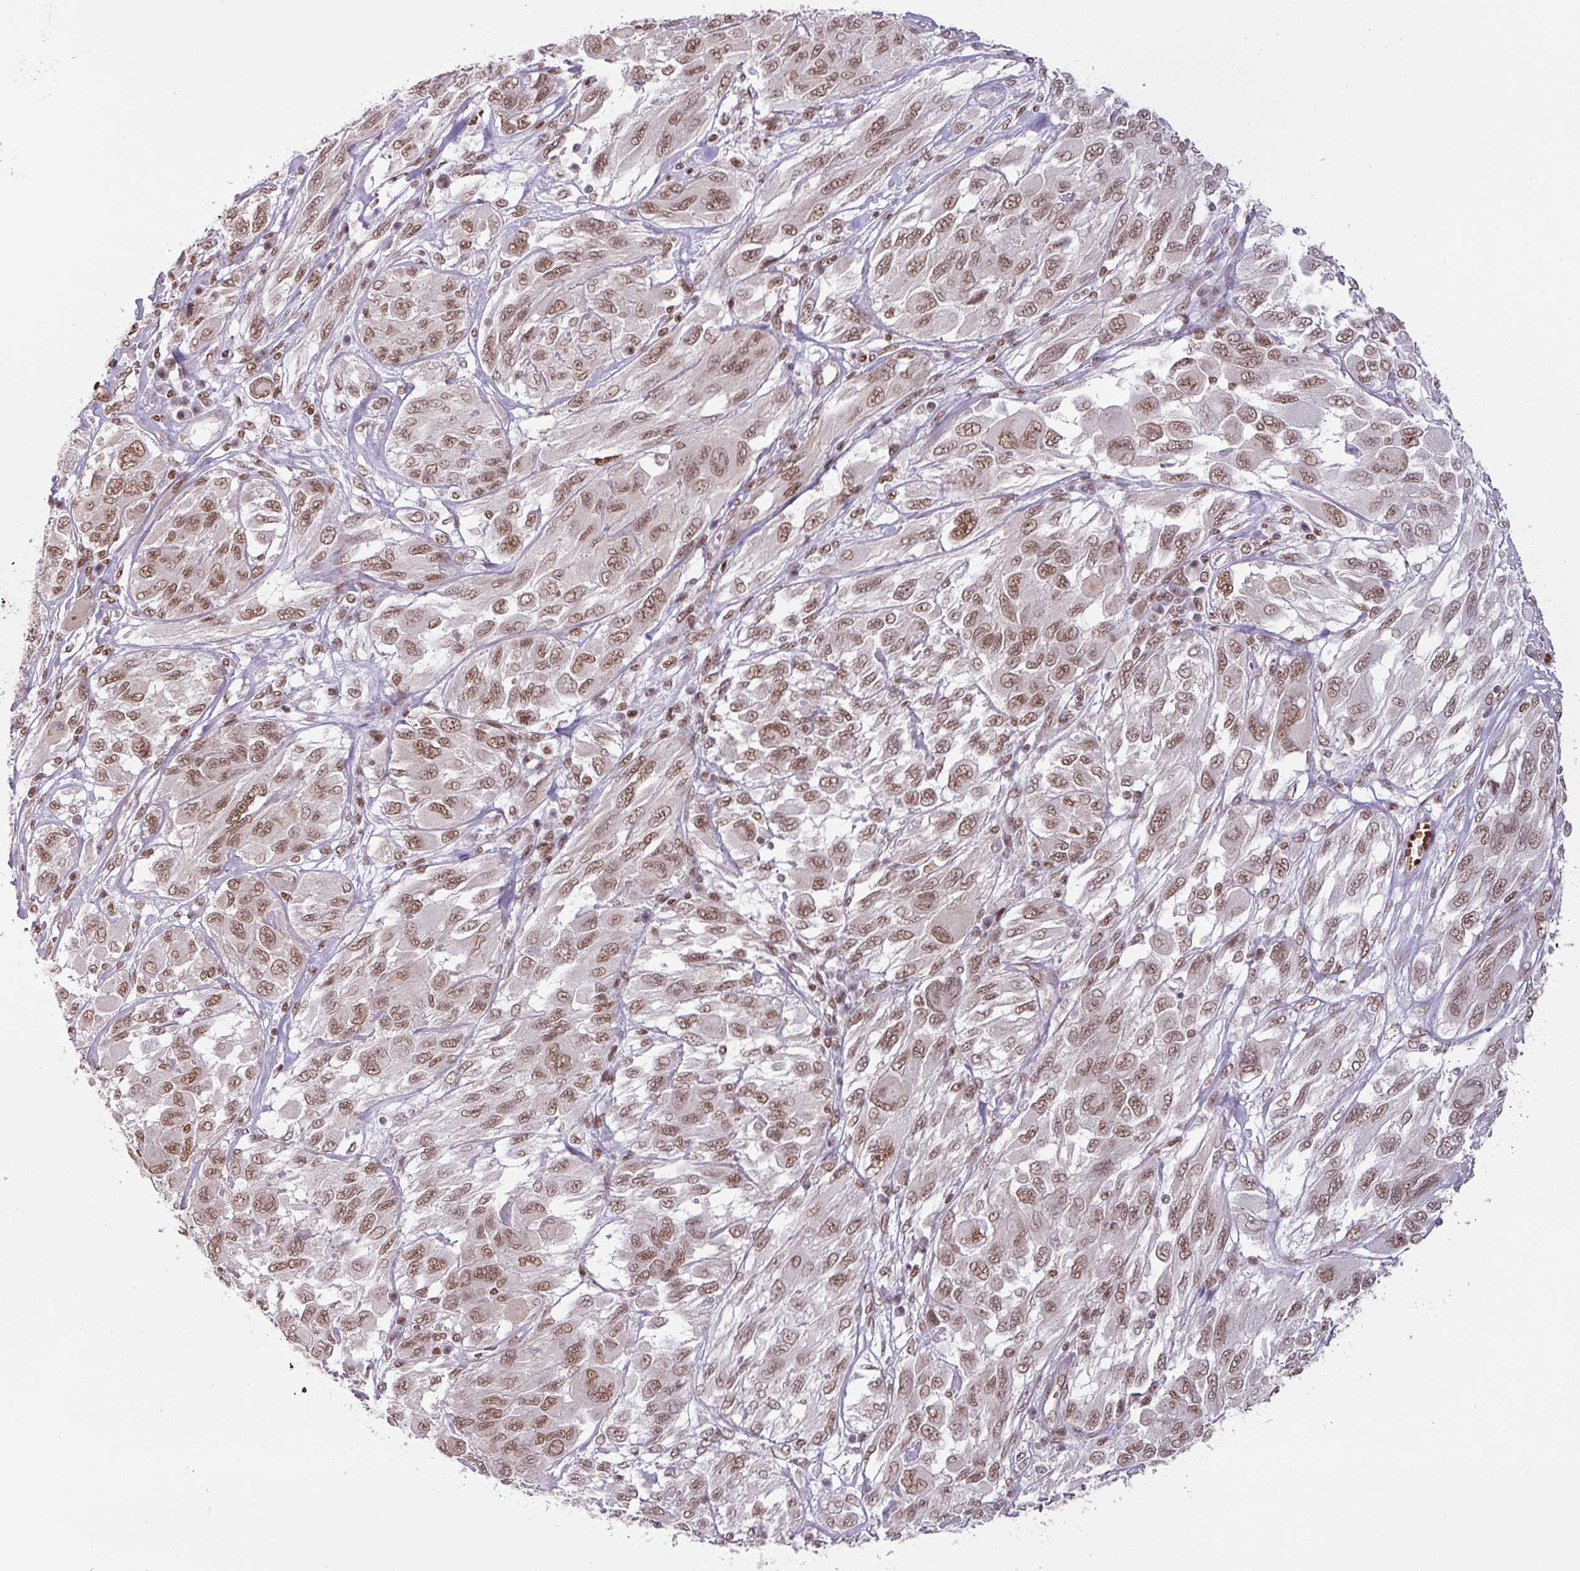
{"staining": {"intensity": "moderate", "quantity": ">75%", "location": "nuclear"}, "tissue": "melanoma", "cell_type": "Tumor cells", "image_type": "cancer", "snomed": [{"axis": "morphology", "description": "Malignant melanoma, NOS"}, {"axis": "topography", "description": "Skin"}], "caption": "A brown stain shows moderate nuclear staining of a protein in human melanoma tumor cells.", "gene": "NCOA5", "patient": {"sex": "female", "age": 91}}